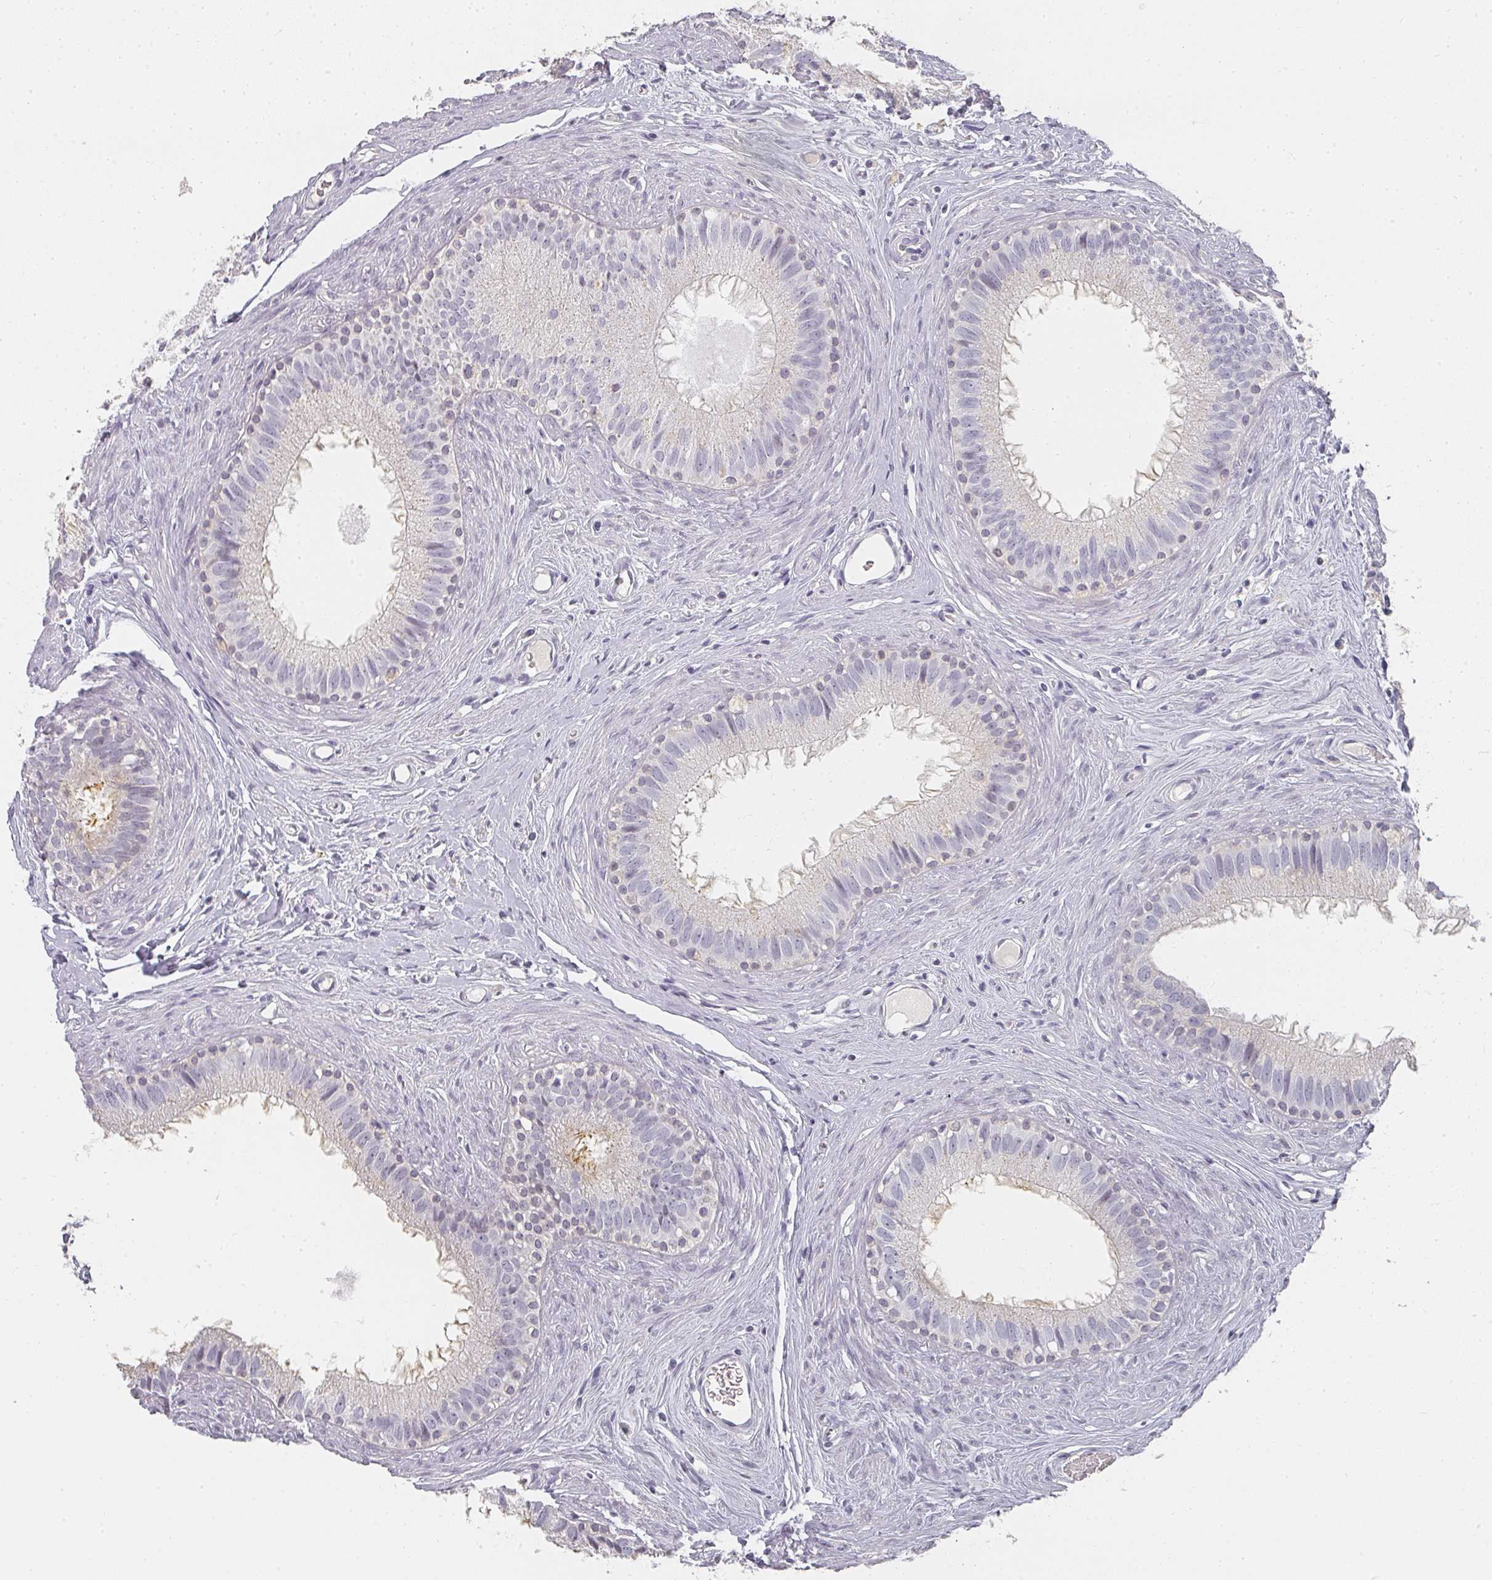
{"staining": {"intensity": "negative", "quantity": "none", "location": "none"}, "tissue": "epididymis", "cell_type": "Glandular cells", "image_type": "normal", "snomed": [{"axis": "morphology", "description": "Normal tissue, NOS"}, {"axis": "topography", "description": "Epididymis"}], "caption": "This is an IHC photomicrograph of unremarkable epididymis. There is no staining in glandular cells.", "gene": "SHISA2", "patient": {"sex": "male", "age": 80}}